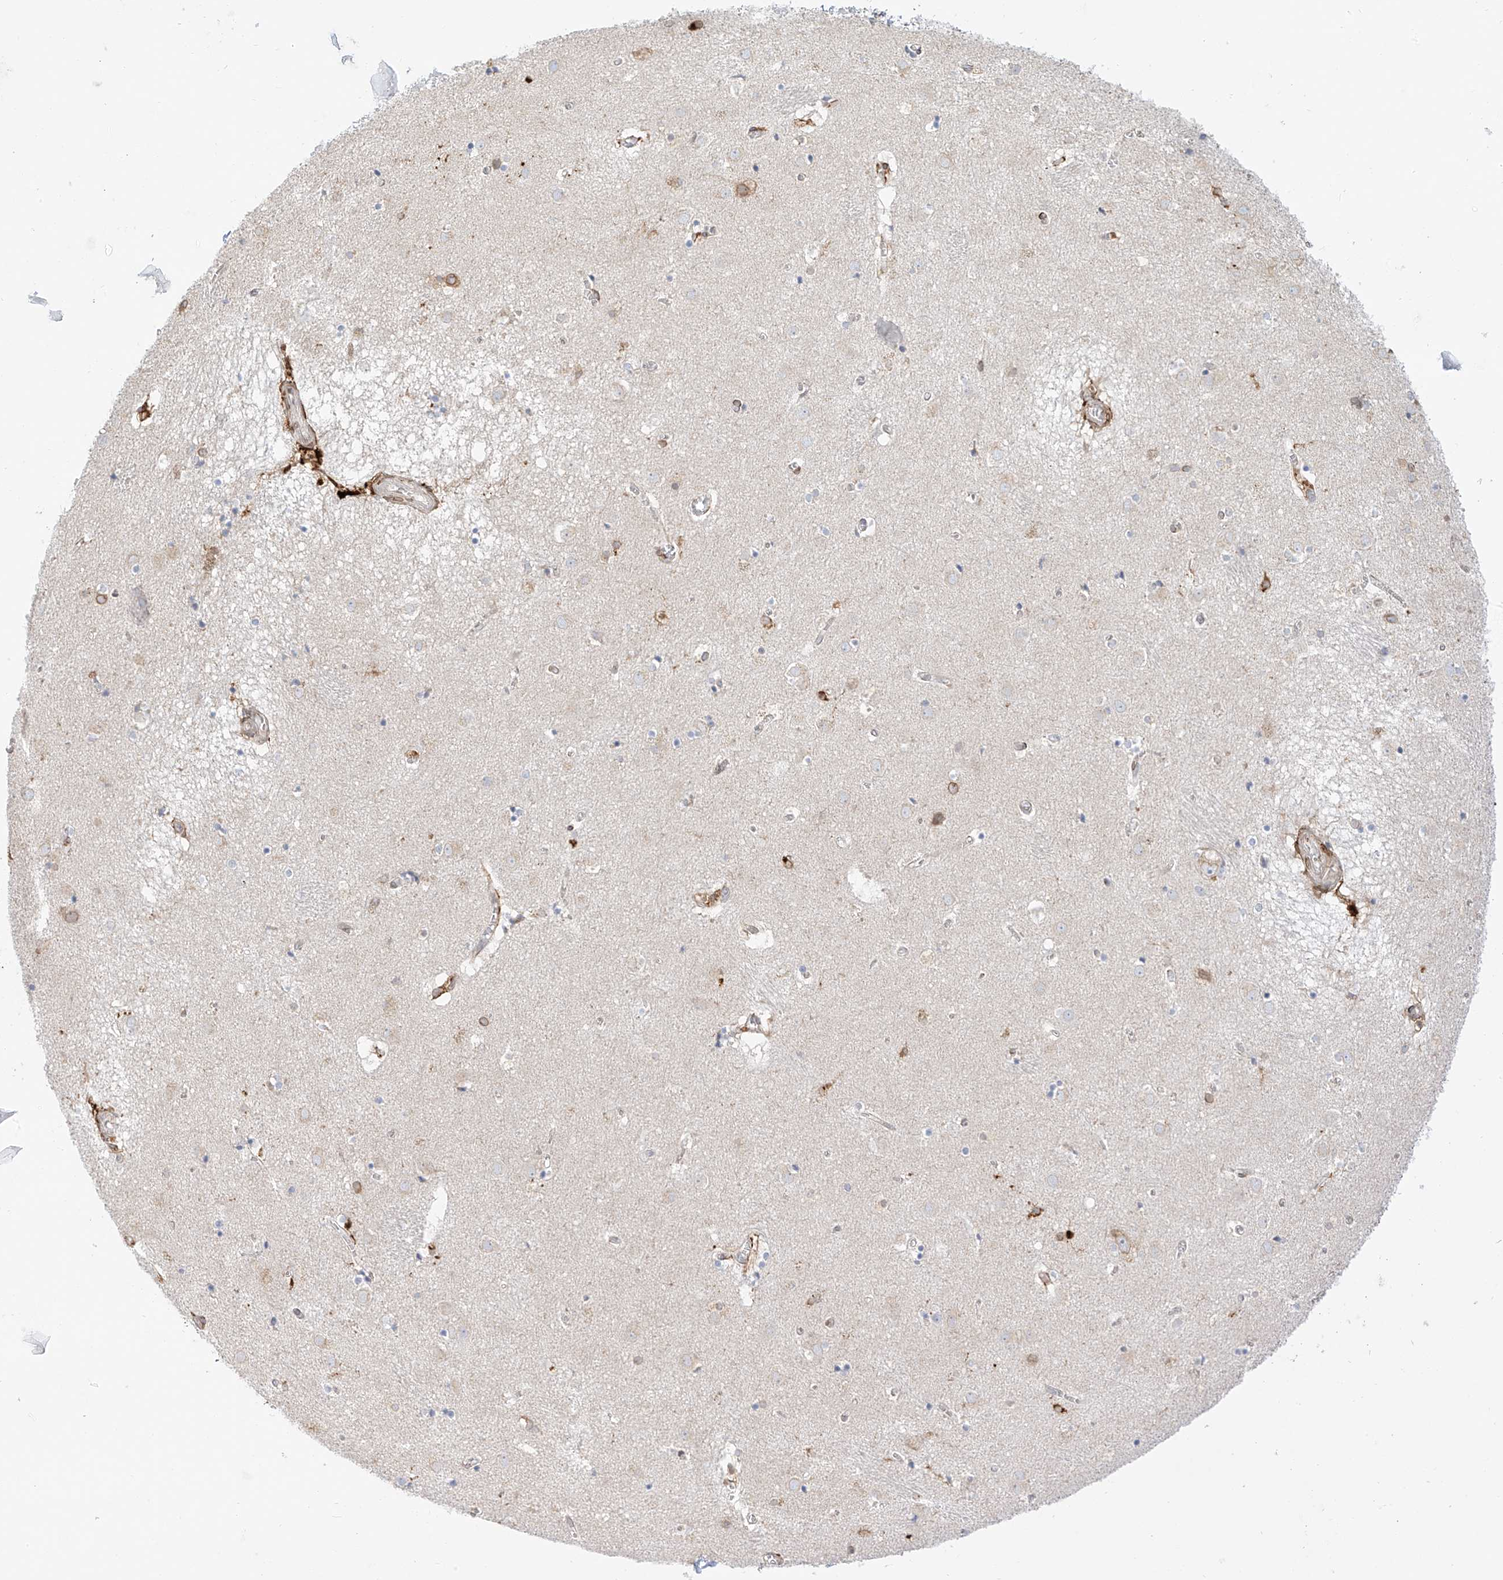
{"staining": {"intensity": "negative", "quantity": "none", "location": "none"}, "tissue": "caudate", "cell_type": "Glial cells", "image_type": "normal", "snomed": [{"axis": "morphology", "description": "Normal tissue, NOS"}, {"axis": "topography", "description": "Lateral ventricle wall"}], "caption": "Photomicrograph shows no significant protein expression in glial cells of benign caudate. (Brightfield microscopy of DAB immunohistochemistry (IHC) at high magnification).", "gene": "PCYOX1", "patient": {"sex": "male", "age": 70}}